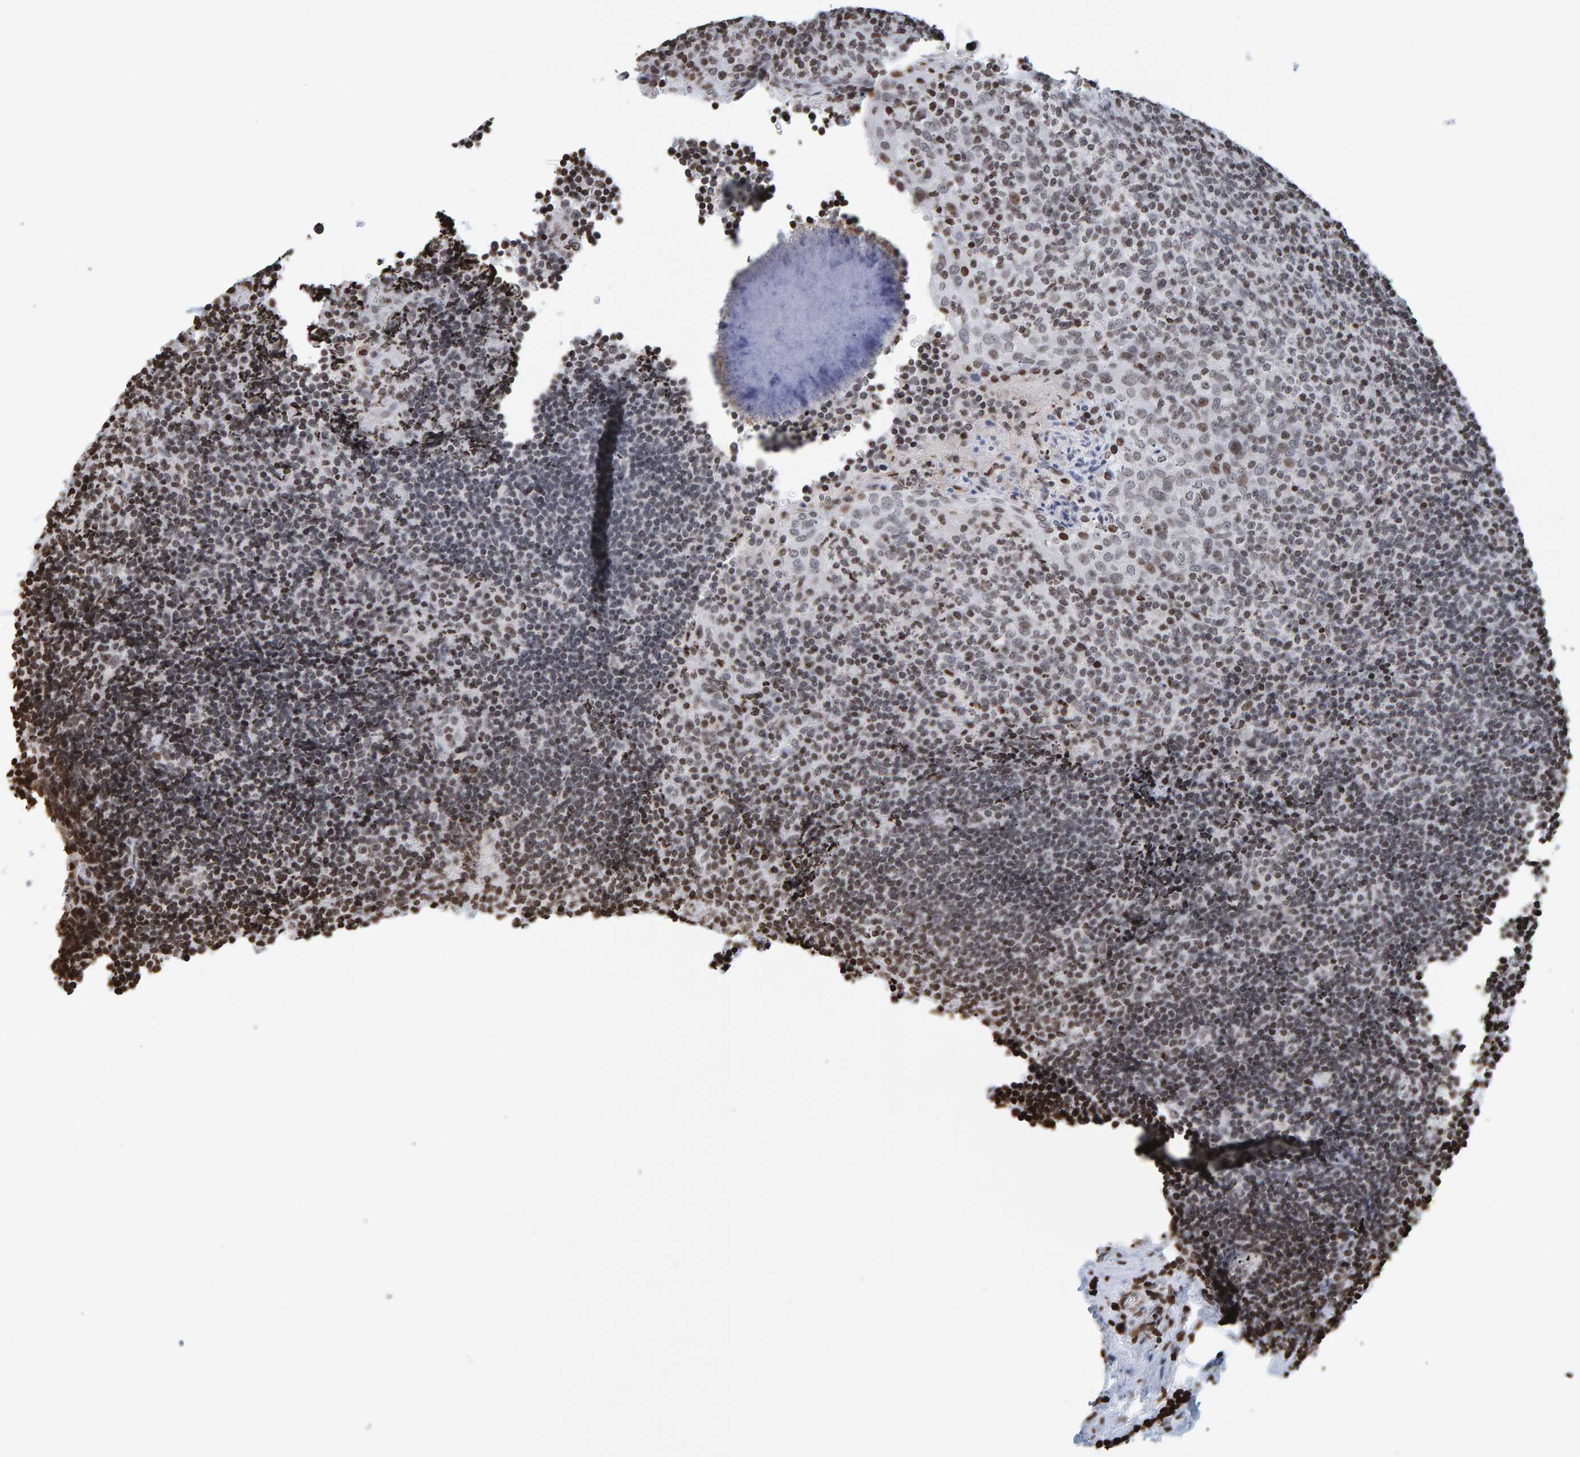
{"staining": {"intensity": "moderate", "quantity": "<25%", "location": "nuclear"}, "tissue": "lymphoma", "cell_type": "Tumor cells", "image_type": "cancer", "snomed": [{"axis": "morphology", "description": "Malignant lymphoma, non-Hodgkin's type, High grade"}, {"axis": "topography", "description": "Tonsil"}], "caption": "IHC of human lymphoma shows low levels of moderate nuclear positivity in approximately <25% of tumor cells.", "gene": "BRF2", "patient": {"sex": "female", "age": 36}}